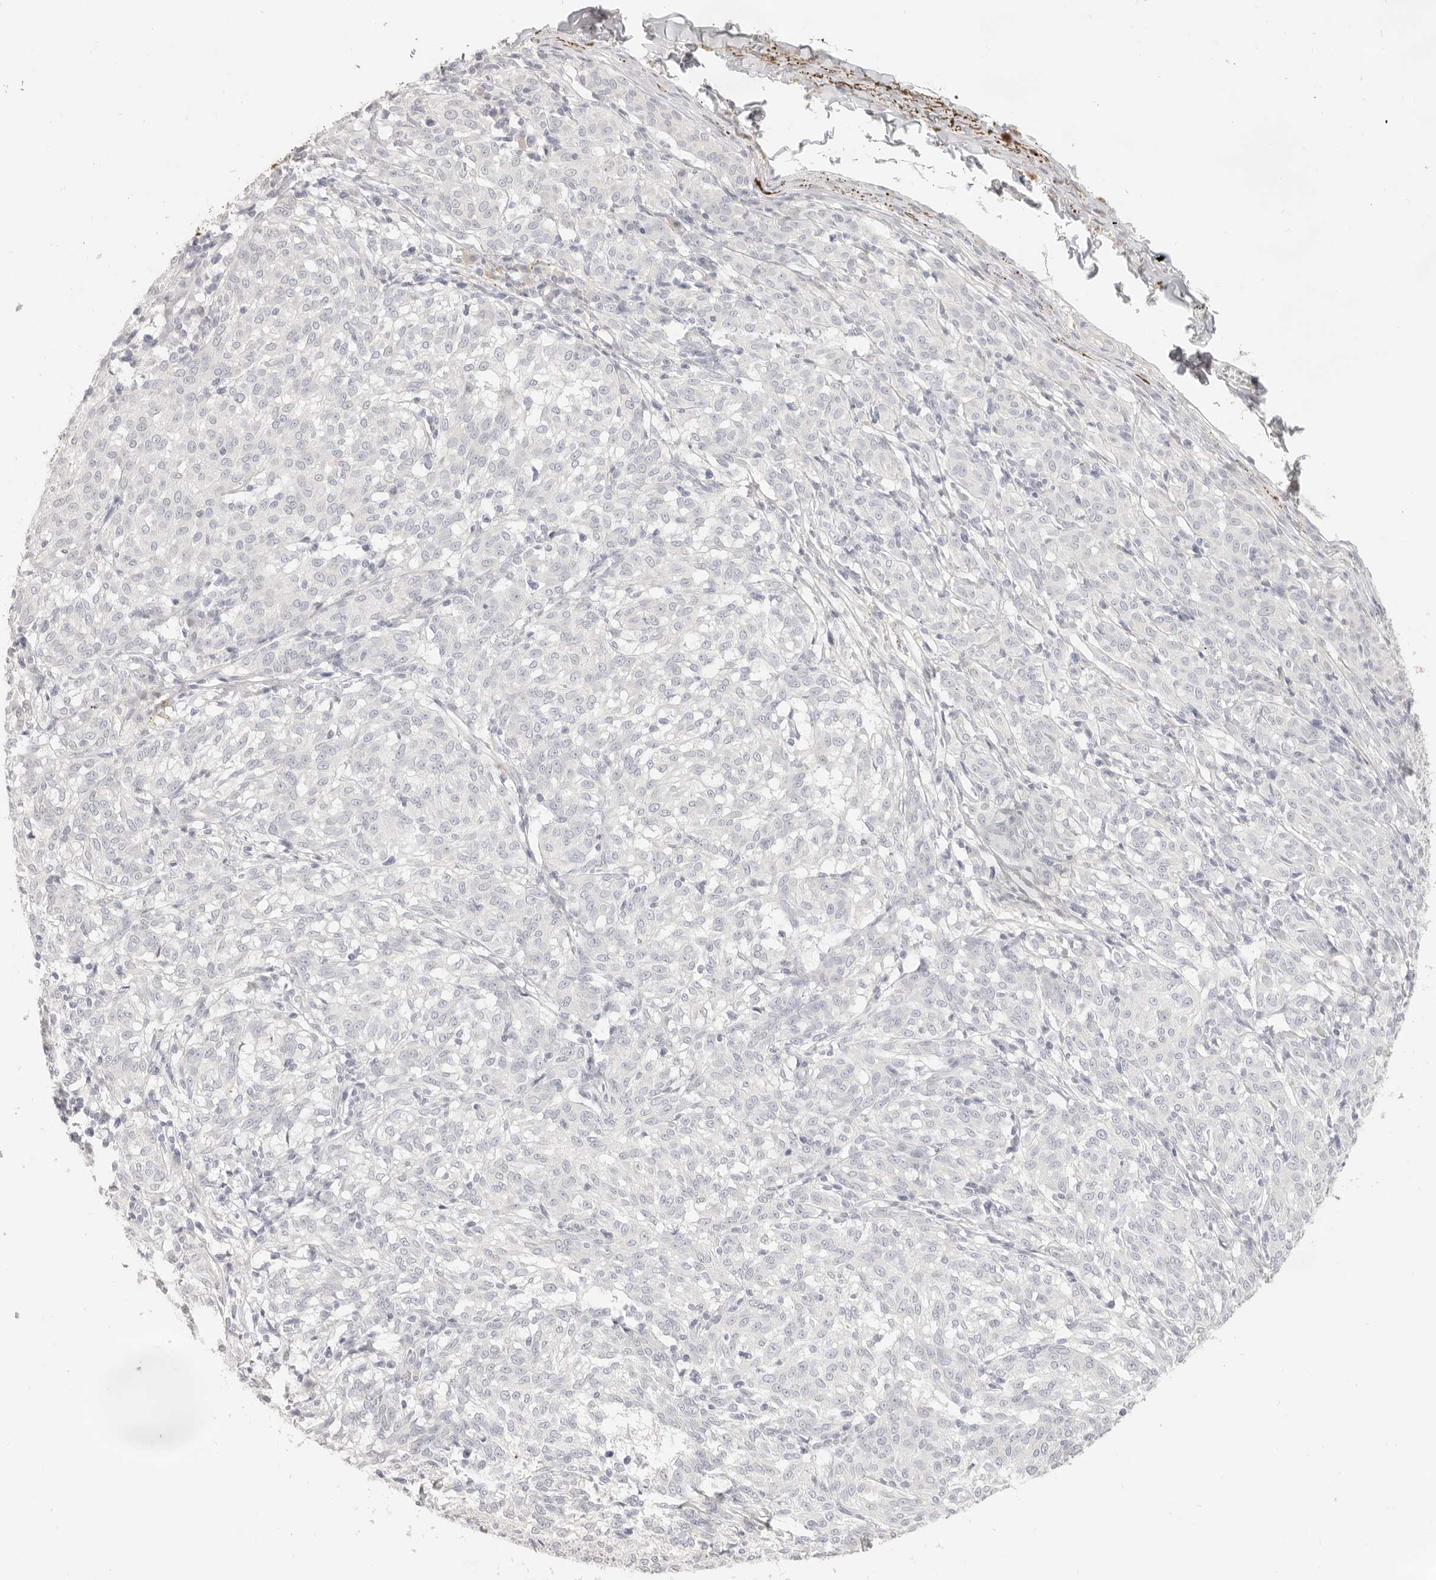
{"staining": {"intensity": "negative", "quantity": "none", "location": "none"}, "tissue": "melanoma", "cell_type": "Tumor cells", "image_type": "cancer", "snomed": [{"axis": "morphology", "description": "Malignant melanoma, NOS"}, {"axis": "topography", "description": "Skin"}], "caption": "Malignant melanoma was stained to show a protein in brown. There is no significant staining in tumor cells. The staining is performed using DAB (3,3'-diaminobenzidine) brown chromogen with nuclei counter-stained in using hematoxylin.", "gene": "EPCAM", "patient": {"sex": "female", "age": 72}}